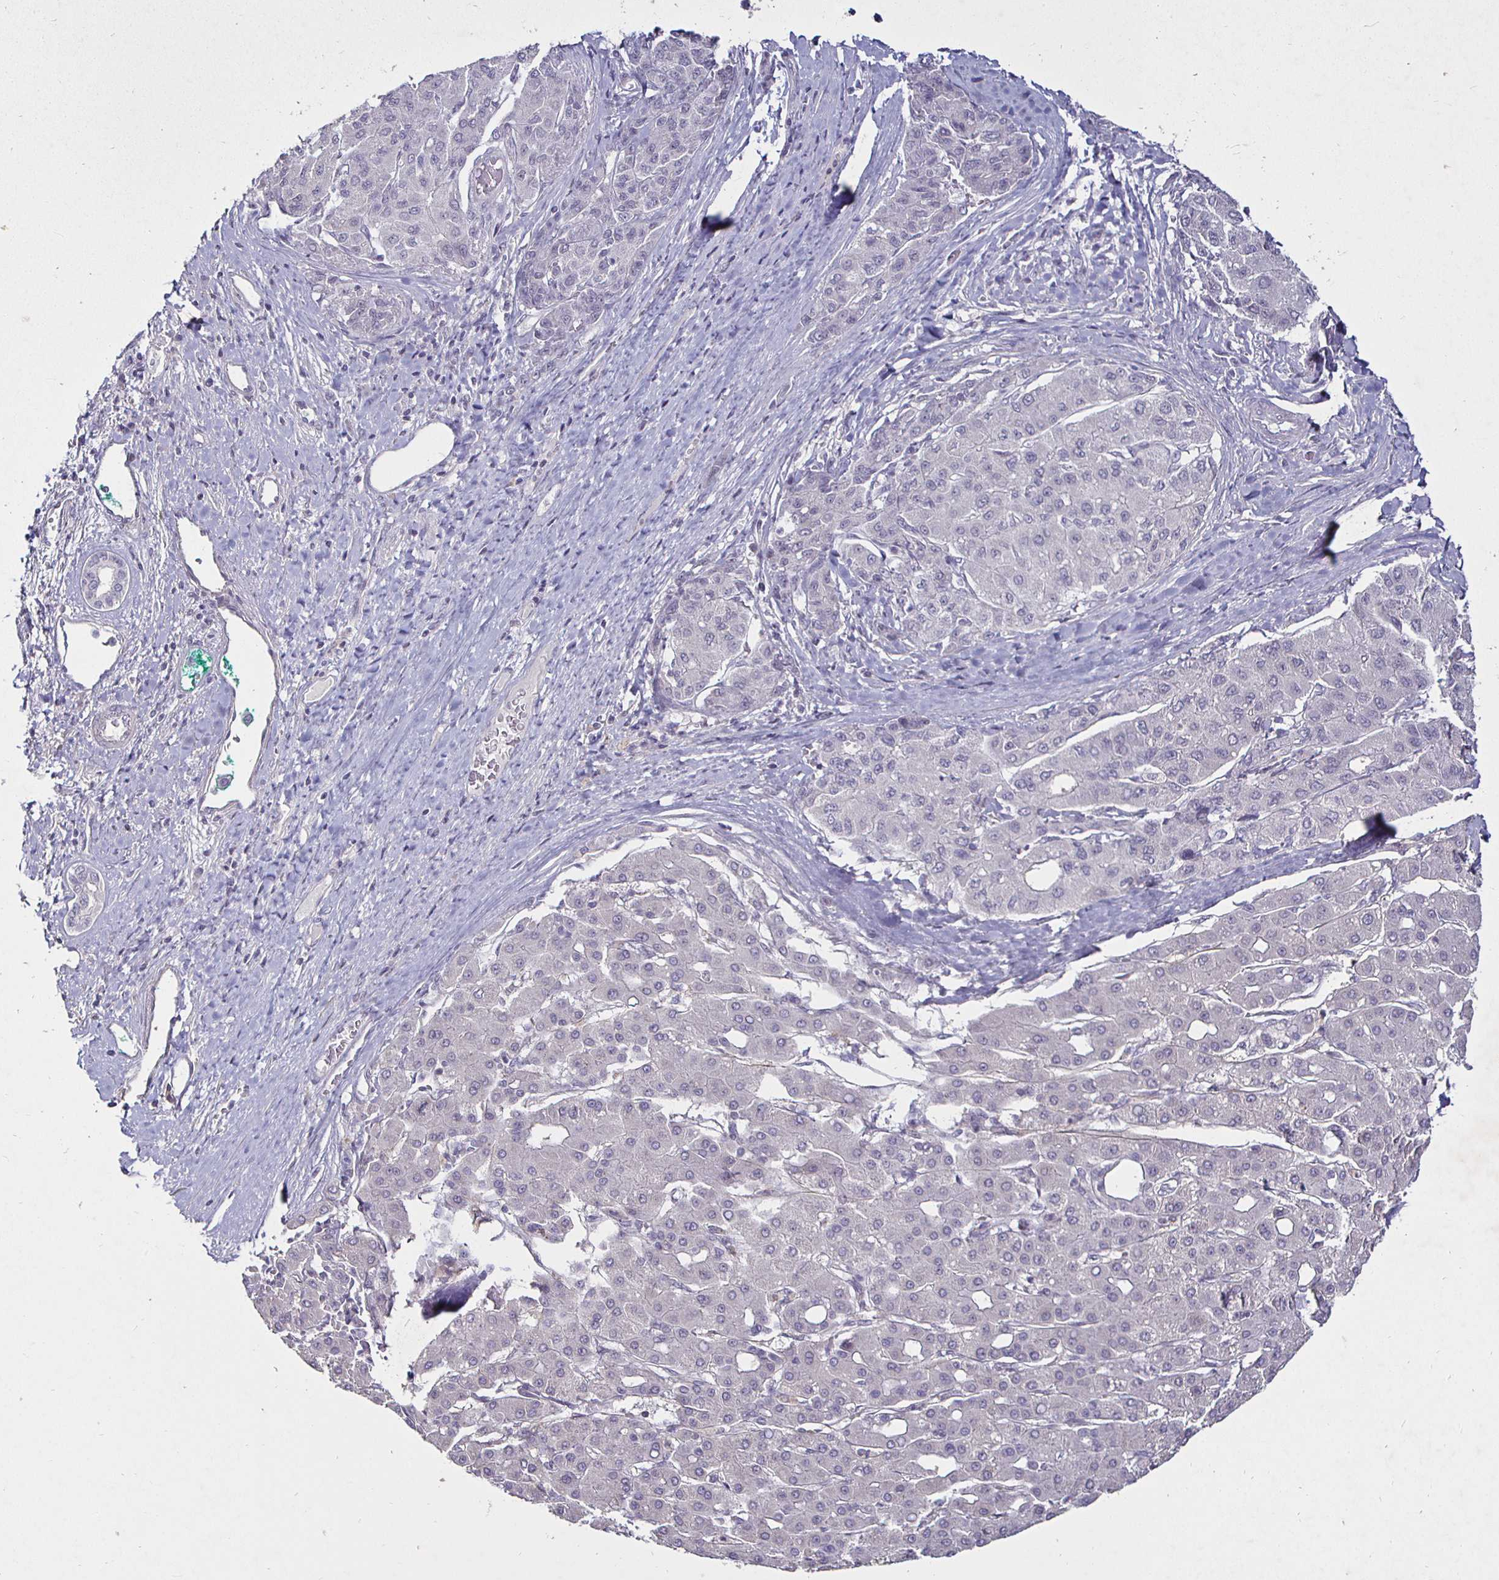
{"staining": {"intensity": "negative", "quantity": "none", "location": "none"}, "tissue": "liver cancer", "cell_type": "Tumor cells", "image_type": "cancer", "snomed": [{"axis": "morphology", "description": "Carcinoma, Hepatocellular, NOS"}, {"axis": "topography", "description": "Liver"}], "caption": "This is a histopathology image of immunohistochemistry (IHC) staining of liver cancer, which shows no expression in tumor cells.", "gene": "MLH1", "patient": {"sex": "male", "age": 65}}